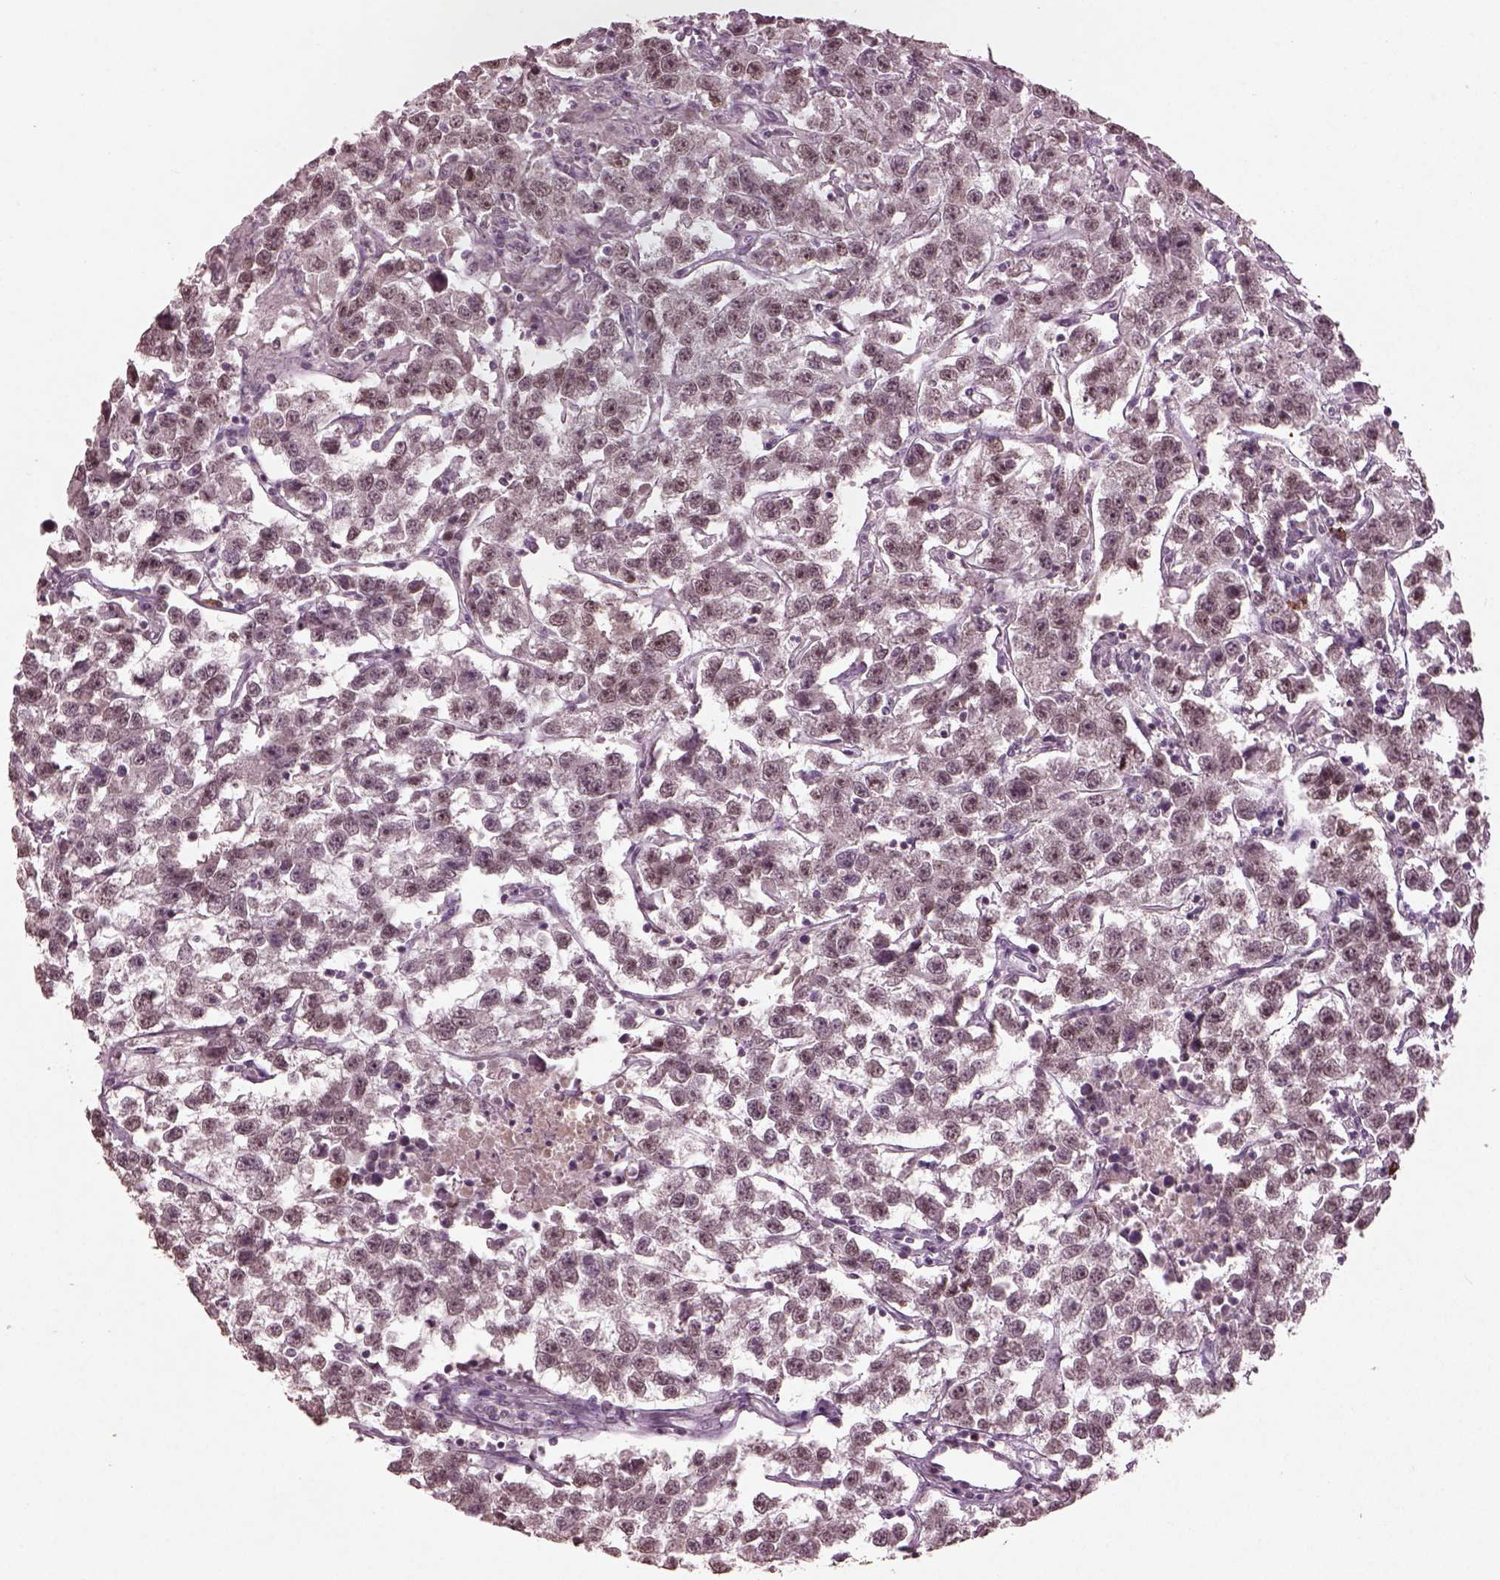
{"staining": {"intensity": "weak", "quantity": ">75%", "location": "nuclear"}, "tissue": "testis cancer", "cell_type": "Tumor cells", "image_type": "cancer", "snomed": [{"axis": "morphology", "description": "Seminoma, NOS"}, {"axis": "topography", "description": "Testis"}], "caption": "Human testis seminoma stained with a brown dye exhibits weak nuclear positive staining in about >75% of tumor cells.", "gene": "IL18RAP", "patient": {"sex": "male", "age": 59}}